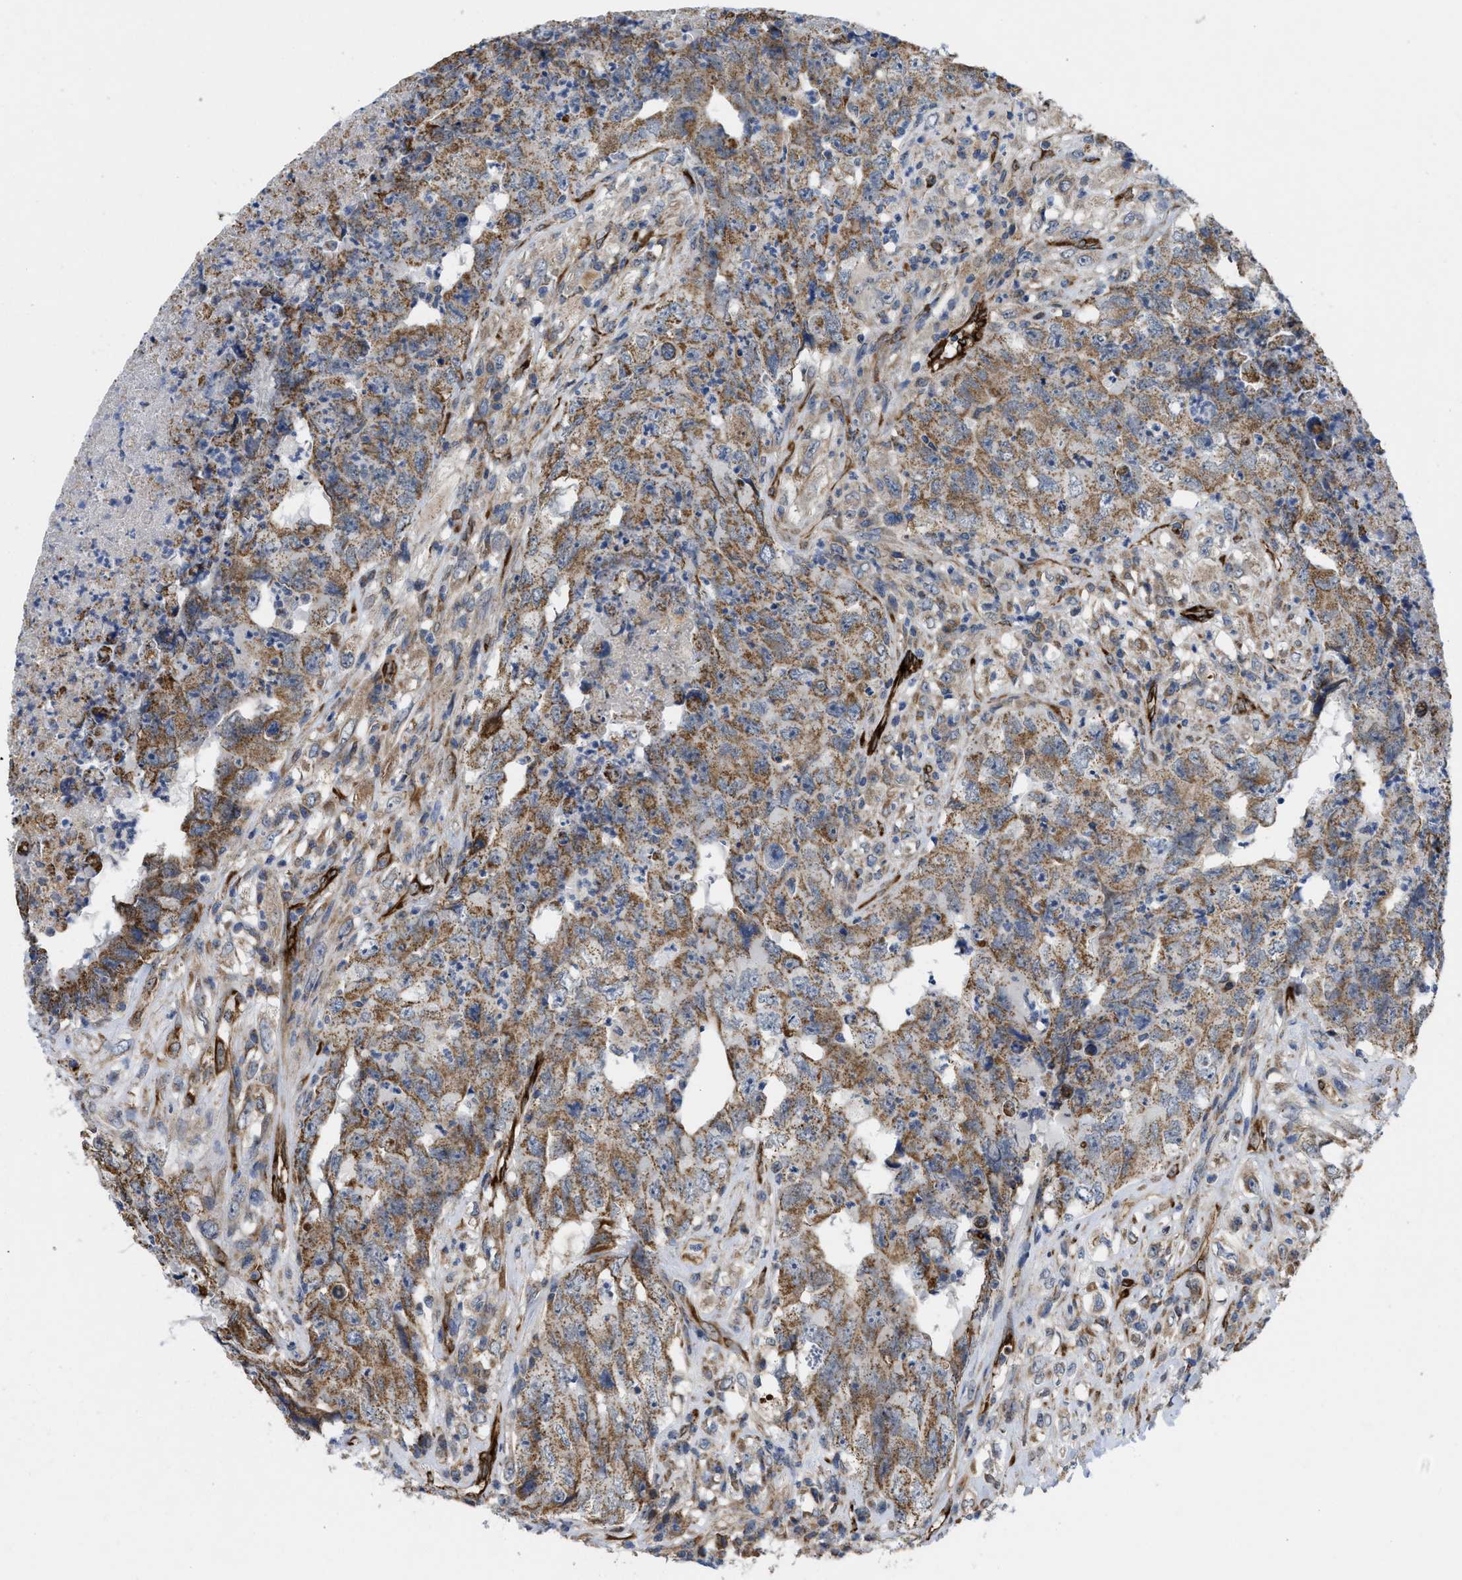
{"staining": {"intensity": "moderate", "quantity": ">75%", "location": "cytoplasmic/membranous"}, "tissue": "testis cancer", "cell_type": "Tumor cells", "image_type": "cancer", "snomed": [{"axis": "morphology", "description": "Carcinoma, Embryonal, NOS"}, {"axis": "topography", "description": "Testis"}], "caption": "IHC of testis embryonal carcinoma demonstrates medium levels of moderate cytoplasmic/membranous positivity in about >75% of tumor cells.", "gene": "EOGT", "patient": {"sex": "male", "age": 32}}